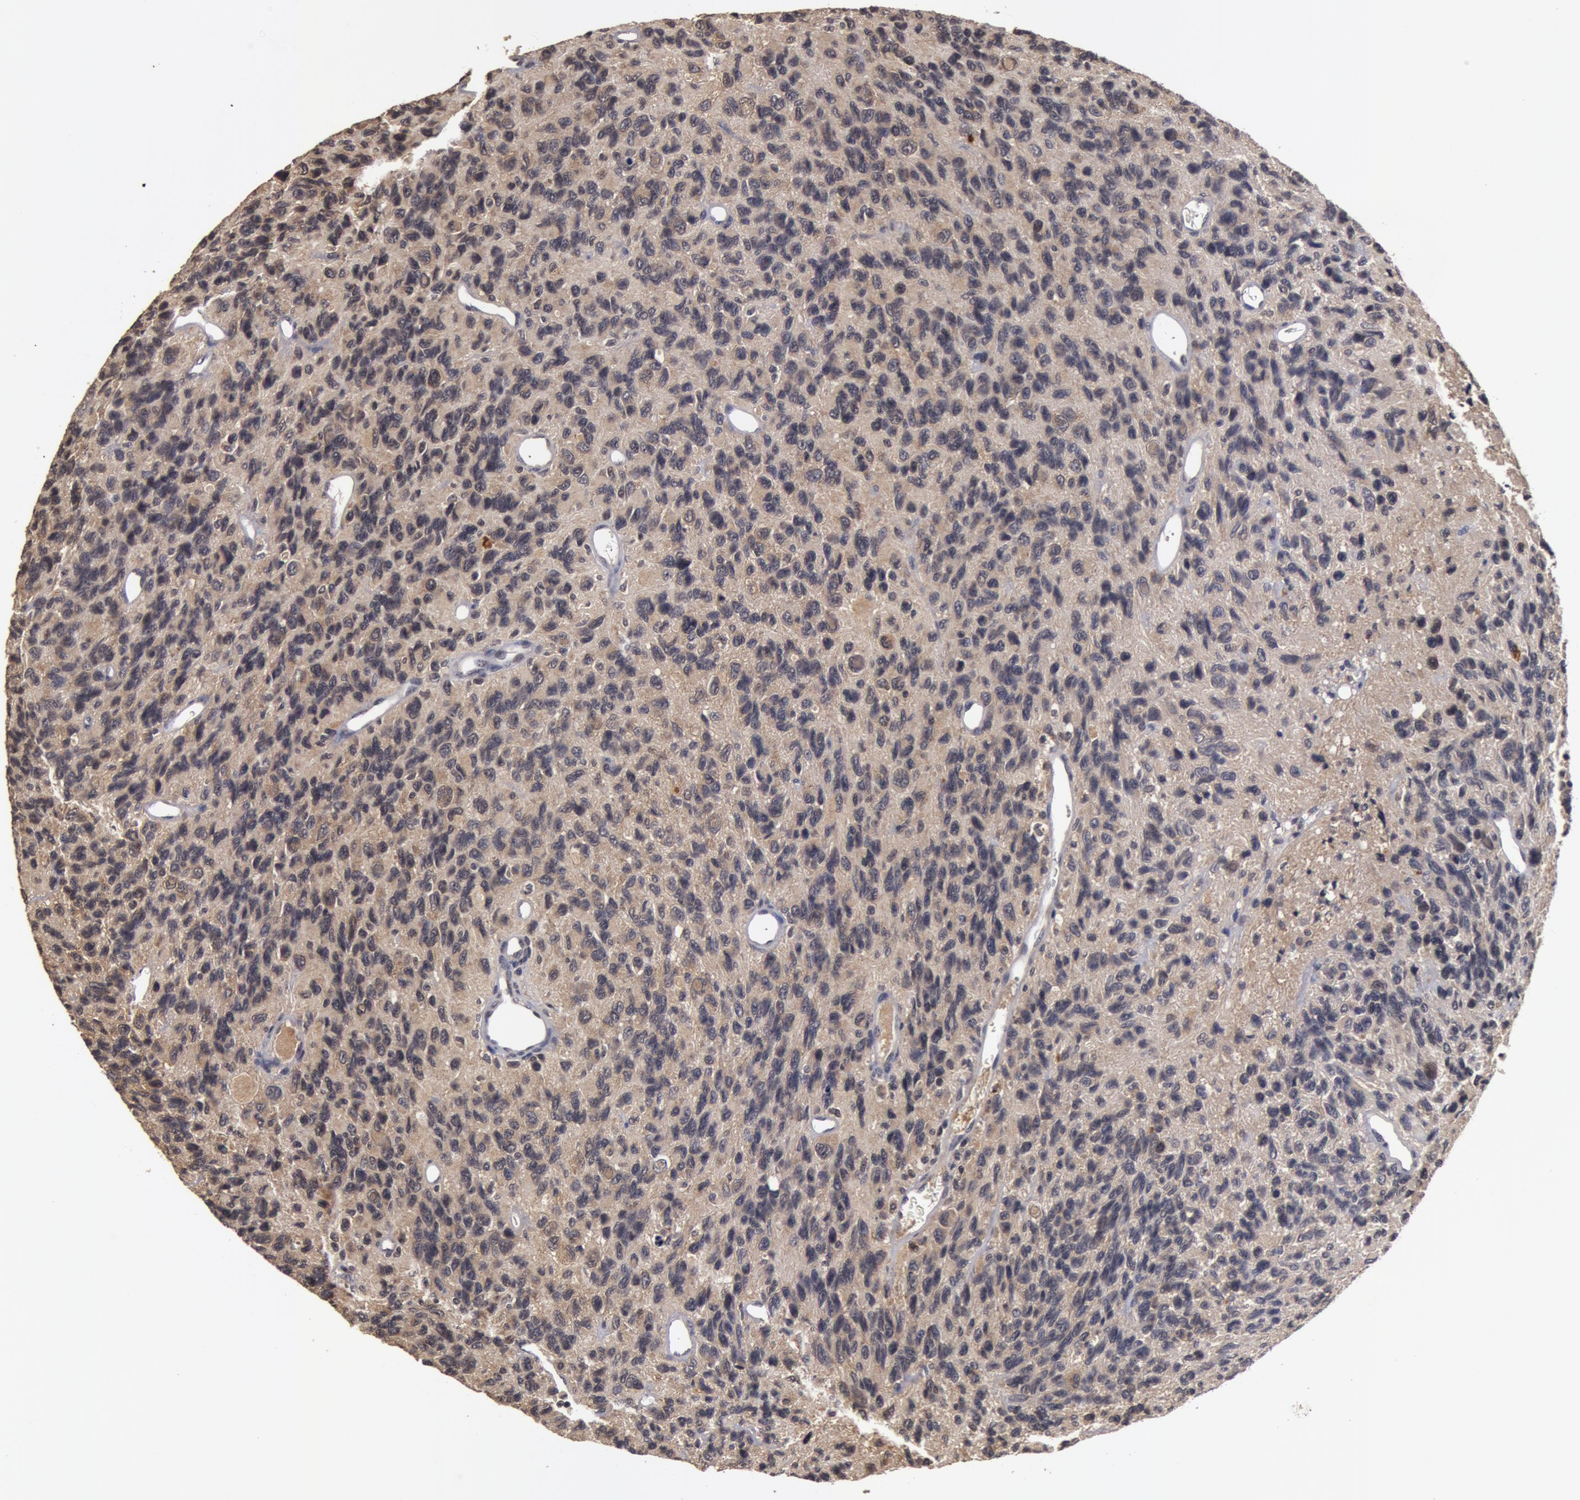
{"staining": {"intensity": "weak", "quantity": ">75%", "location": "cytoplasmic/membranous"}, "tissue": "glioma", "cell_type": "Tumor cells", "image_type": "cancer", "snomed": [{"axis": "morphology", "description": "Glioma, malignant, High grade"}, {"axis": "topography", "description": "Brain"}], "caption": "Tumor cells demonstrate low levels of weak cytoplasmic/membranous staining in approximately >75% of cells in human glioma.", "gene": "BCHE", "patient": {"sex": "male", "age": 77}}